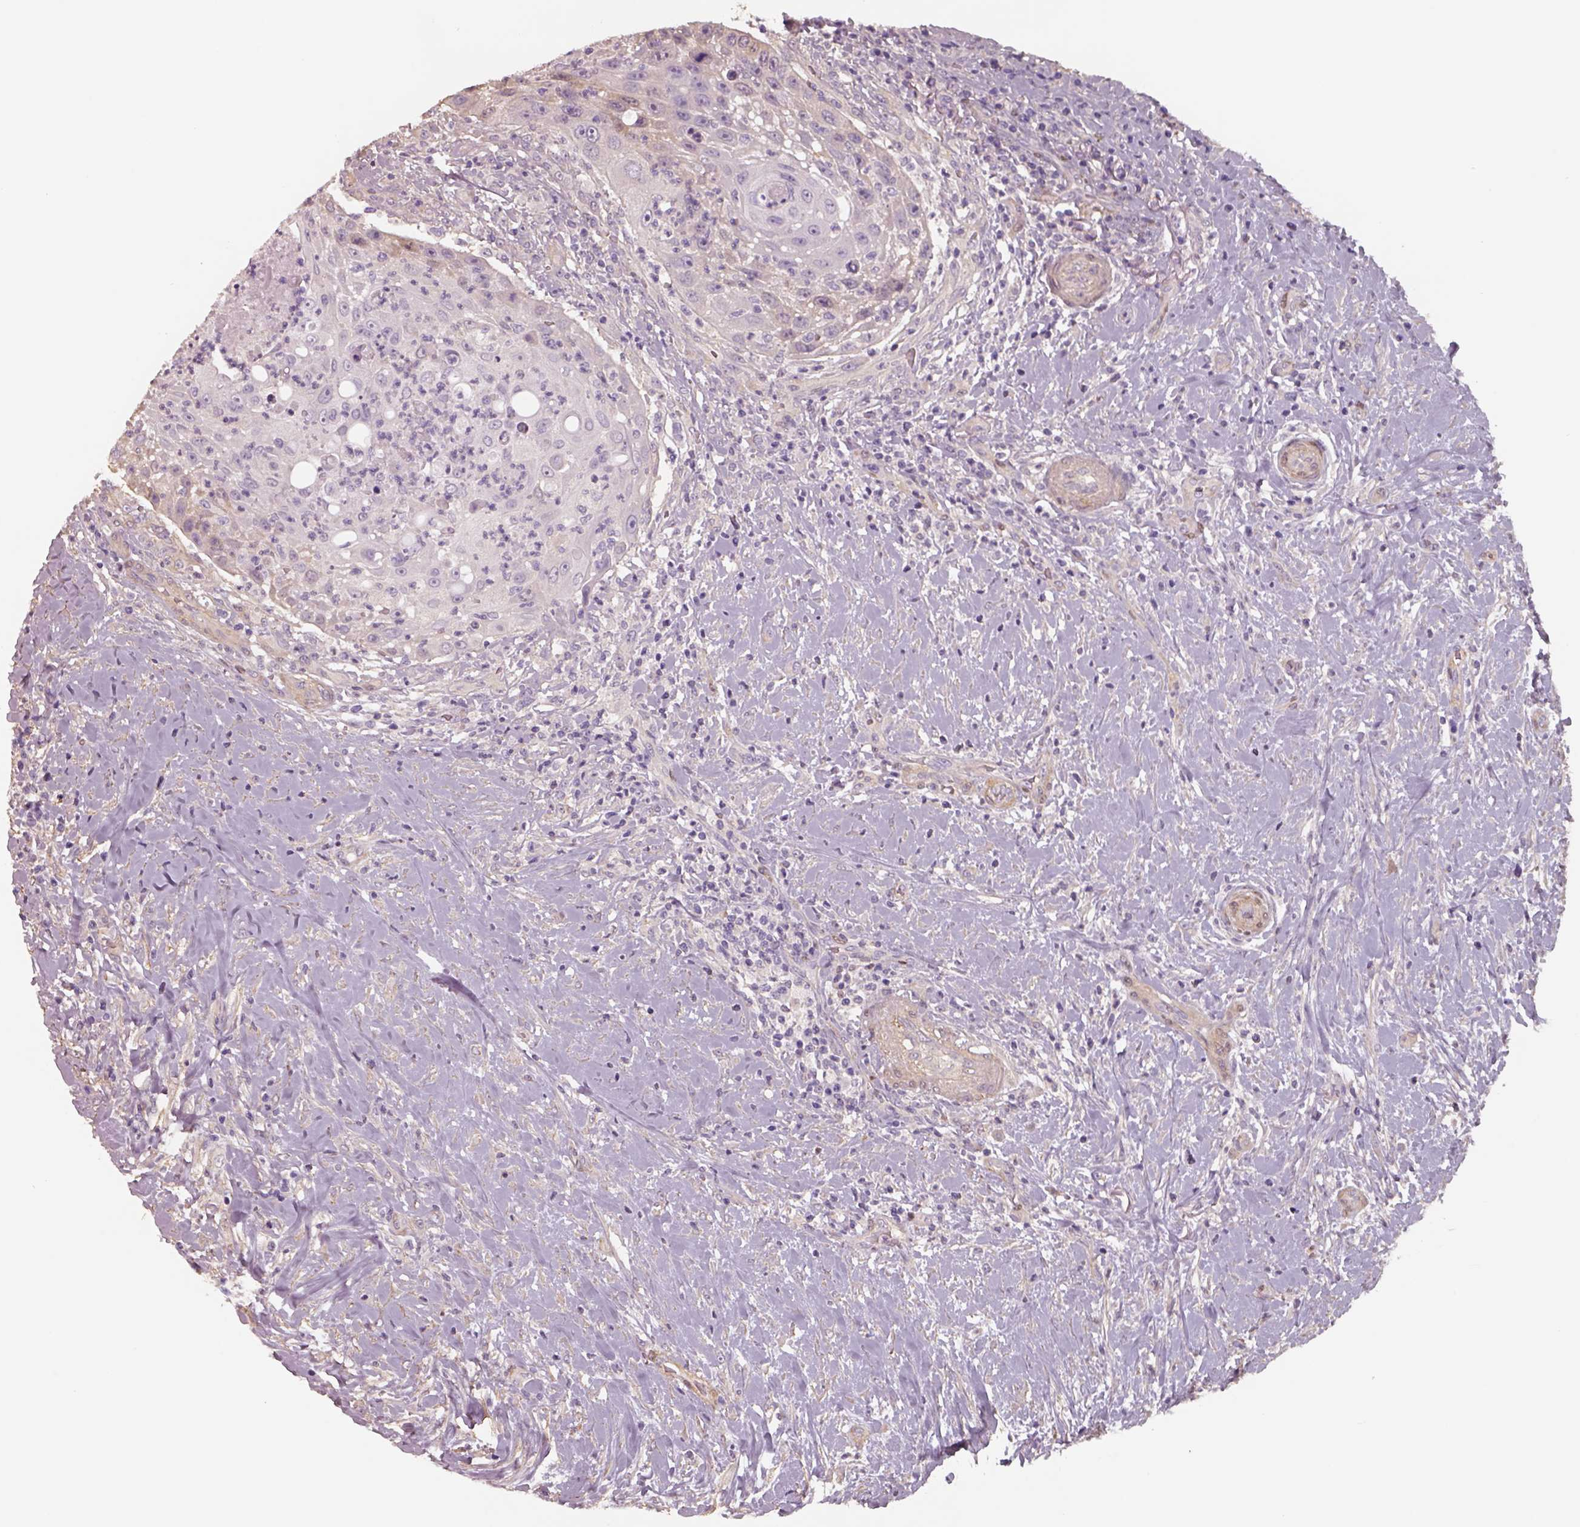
{"staining": {"intensity": "negative", "quantity": "none", "location": "none"}, "tissue": "head and neck cancer", "cell_type": "Tumor cells", "image_type": "cancer", "snomed": [{"axis": "morphology", "description": "Squamous cell carcinoma, NOS"}, {"axis": "topography", "description": "Head-Neck"}], "caption": "This histopathology image is of squamous cell carcinoma (head and neck) stained with immunohistochemistry to label a protein in brown with the nuclei are counter-stained blue. There is no expression in tumor cells.", "gene": "ISYNA1", "patient": {"sex": "male", "age": 69}}